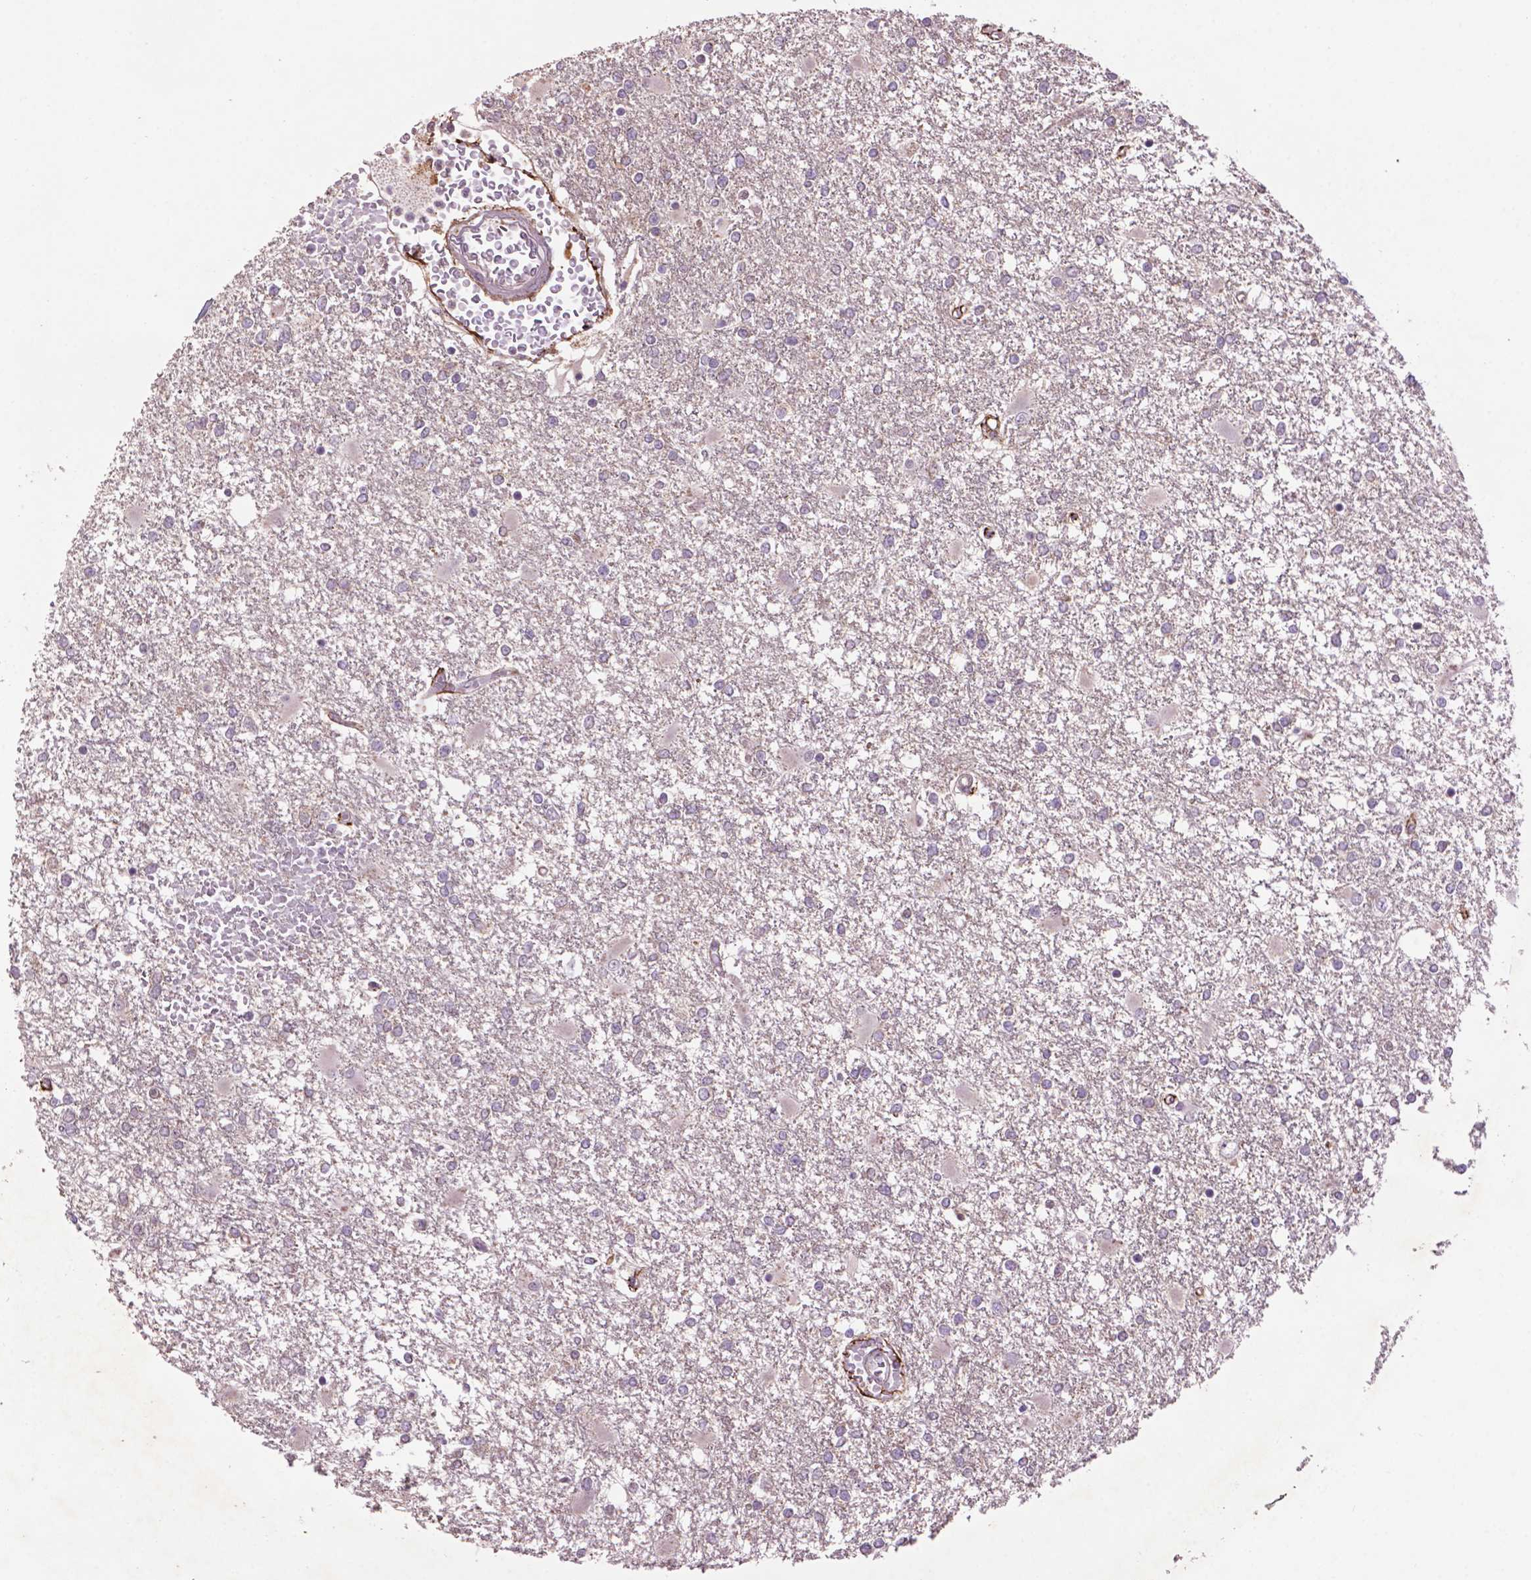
{"staining": {"intensity": "negative", "quantity": "none", "location": "none"}, "tissue": "glioma", "cell_type": "Tumor cells", "image_type": "cancer", "snomed": [{"axis": "morphology", "description": "Glioma, malignant, High grade"}, {"axis": "topography", "description": "Cerebral cortex"}], "caption": "Tumor cells are negative for brown protein staining in glioma. (Immunohistochemistry (ihc), brightfield microscopy, high magnification).", "gene": "LRRC3C", "patient": {"sex": "male", "age": 79}}